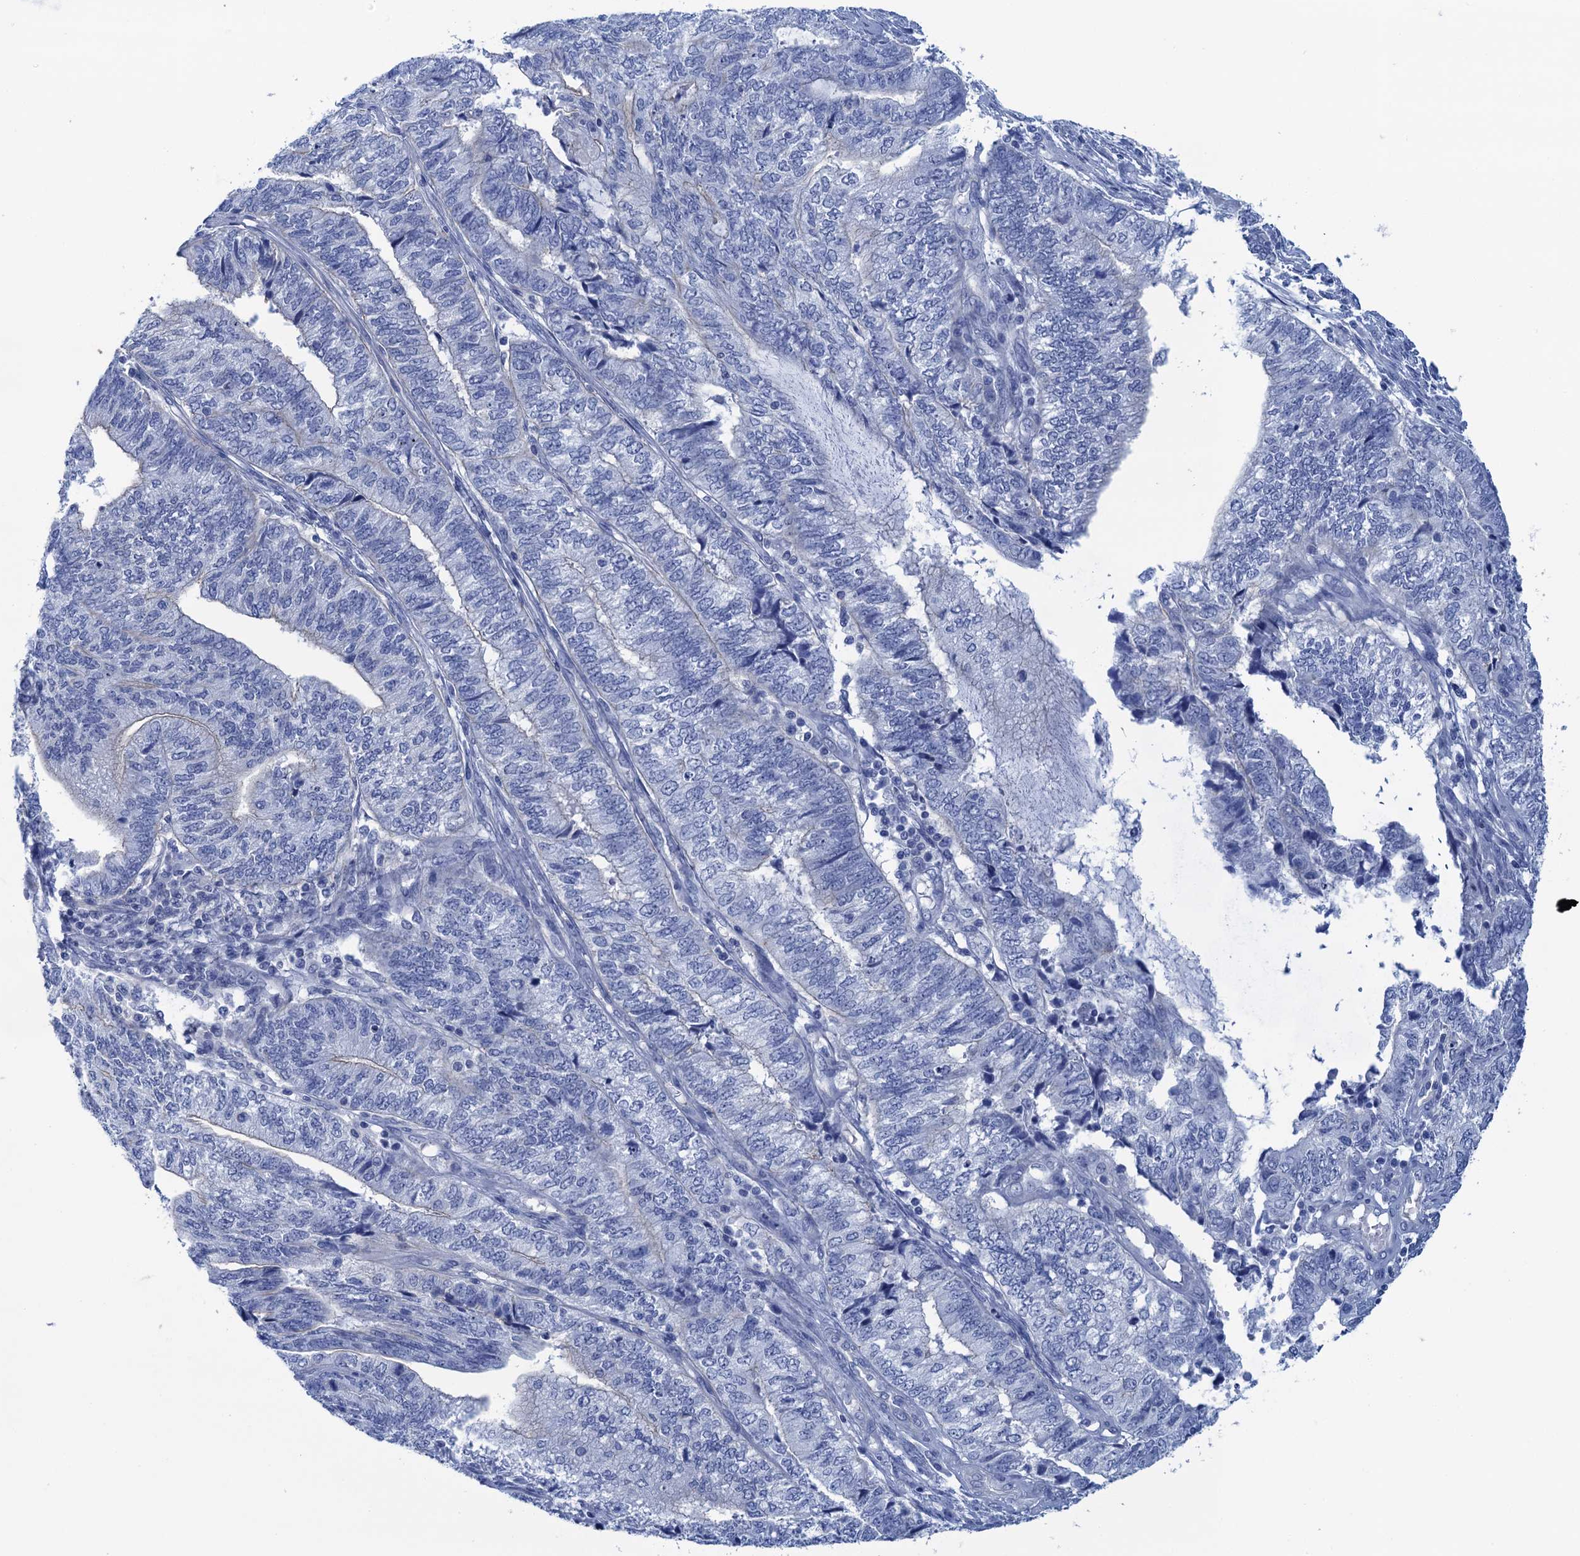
{"staining": {"intensity": "negative", "quantity": "none", "location": "none"}, "tissue": "endometrial cancer", "cell_type": "Tumor cells", "image_type": "cancer", "snomed": [{"axis": "morphology", "description": "Adenocarcinoma, NOS"}, {"axis": "topography", "description": "Uterus"}, {"axis": "topography", "description": "Endometrium"}], "caption": "Immunohistochemistry micrograph of neoplastic tissue: human endometrial adenocarcinoma stained with DAB displays no significant protein expression in tumor cells.", "gene": "CALML5", "patient": {"sex": "female", "age": 70}}